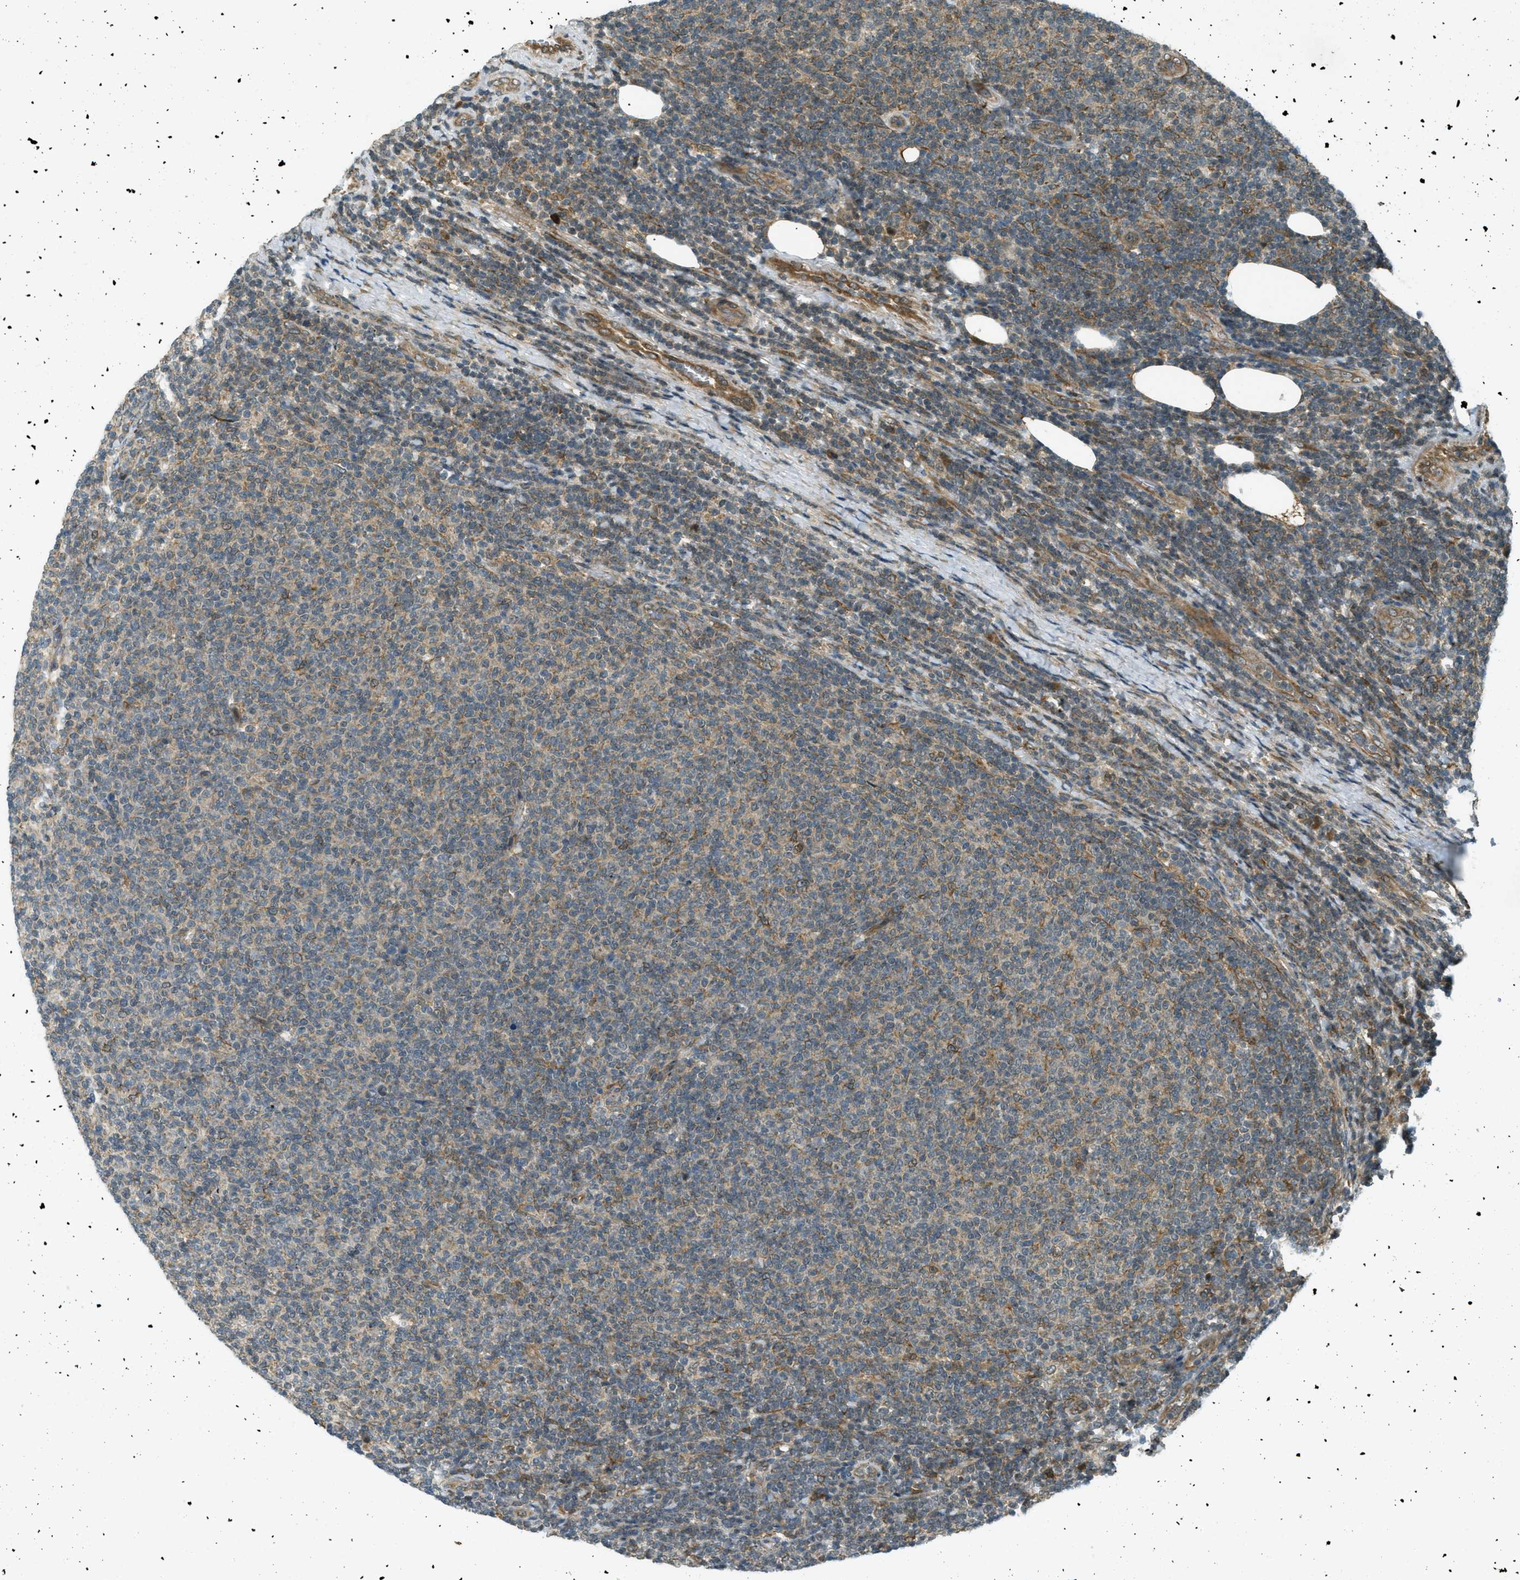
{"staining": {"intensity": "weak", "quantity": "25%-75%", "location": "cytoplasmic/membranous"}, "tissue": "lymphoma", "cell_type": "Tumor cells", "image_type": "cancer", "snomed": [{"axis": "morphology", "description": "Malignant lymphoma, non-Hodgkin's type, Low grade"}, {"axis": "topography", "description": "Lymph node"}], "caption": "Immunohistochemical staining of lymphoma exhibits low levels of weak cytoplasmic/membranous protein staining in approximately 25%-75% of tumor cells.", "gene": "EIF2AK3", "patient": {"sex": "male", "age": 66}}